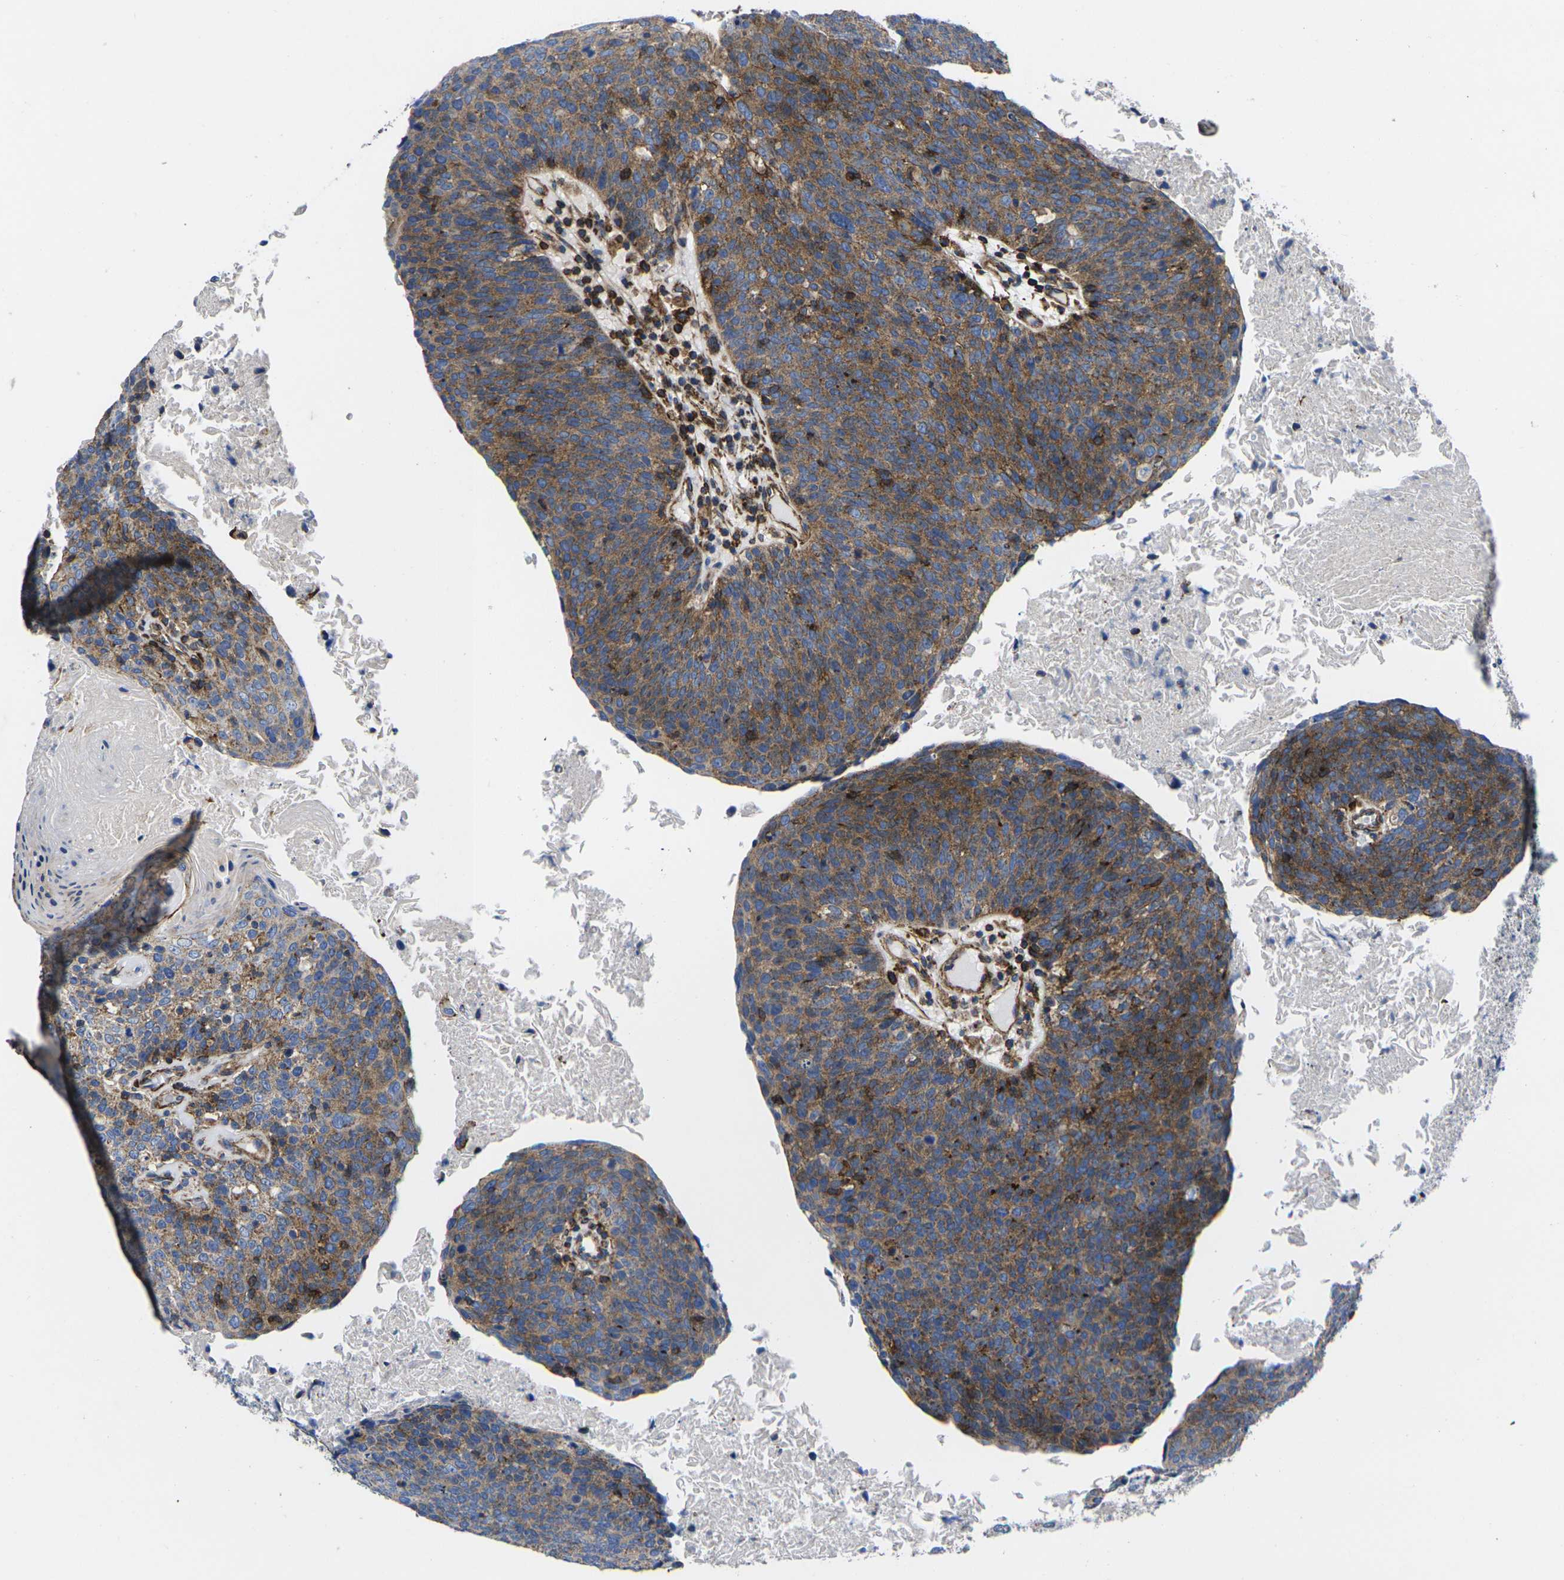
{"staining": {"intensity": "moderate", "quantity": ">75%", "location": "cytoplasmic/membranous"}, "tissue": "head and neck cancer", "cell_type": "Tumor cells", "image_type": "cancer", "snomed": [{"axis": "morphology", "description": "Squamous cell carcinoma, NOS"}, {"axis": "morphology", "description": "Squamous cell carcinoma, metastatic, NOS"}, {"axis": "topography", "description": "Lymph node"}, {"axis": "topography", "description": "Head-Neck"}], "caption": "Moderate cytoplasmic/membranous positivity is seen in about >75% of tumor cells in head and neck squamous cell carcinoma. (DAB (3,3'-diaminobenzidine) IHC with brightfield microscopy, high magnification).", "gene": "GPR4", "patient": {"sex": "male", "age": 62}}